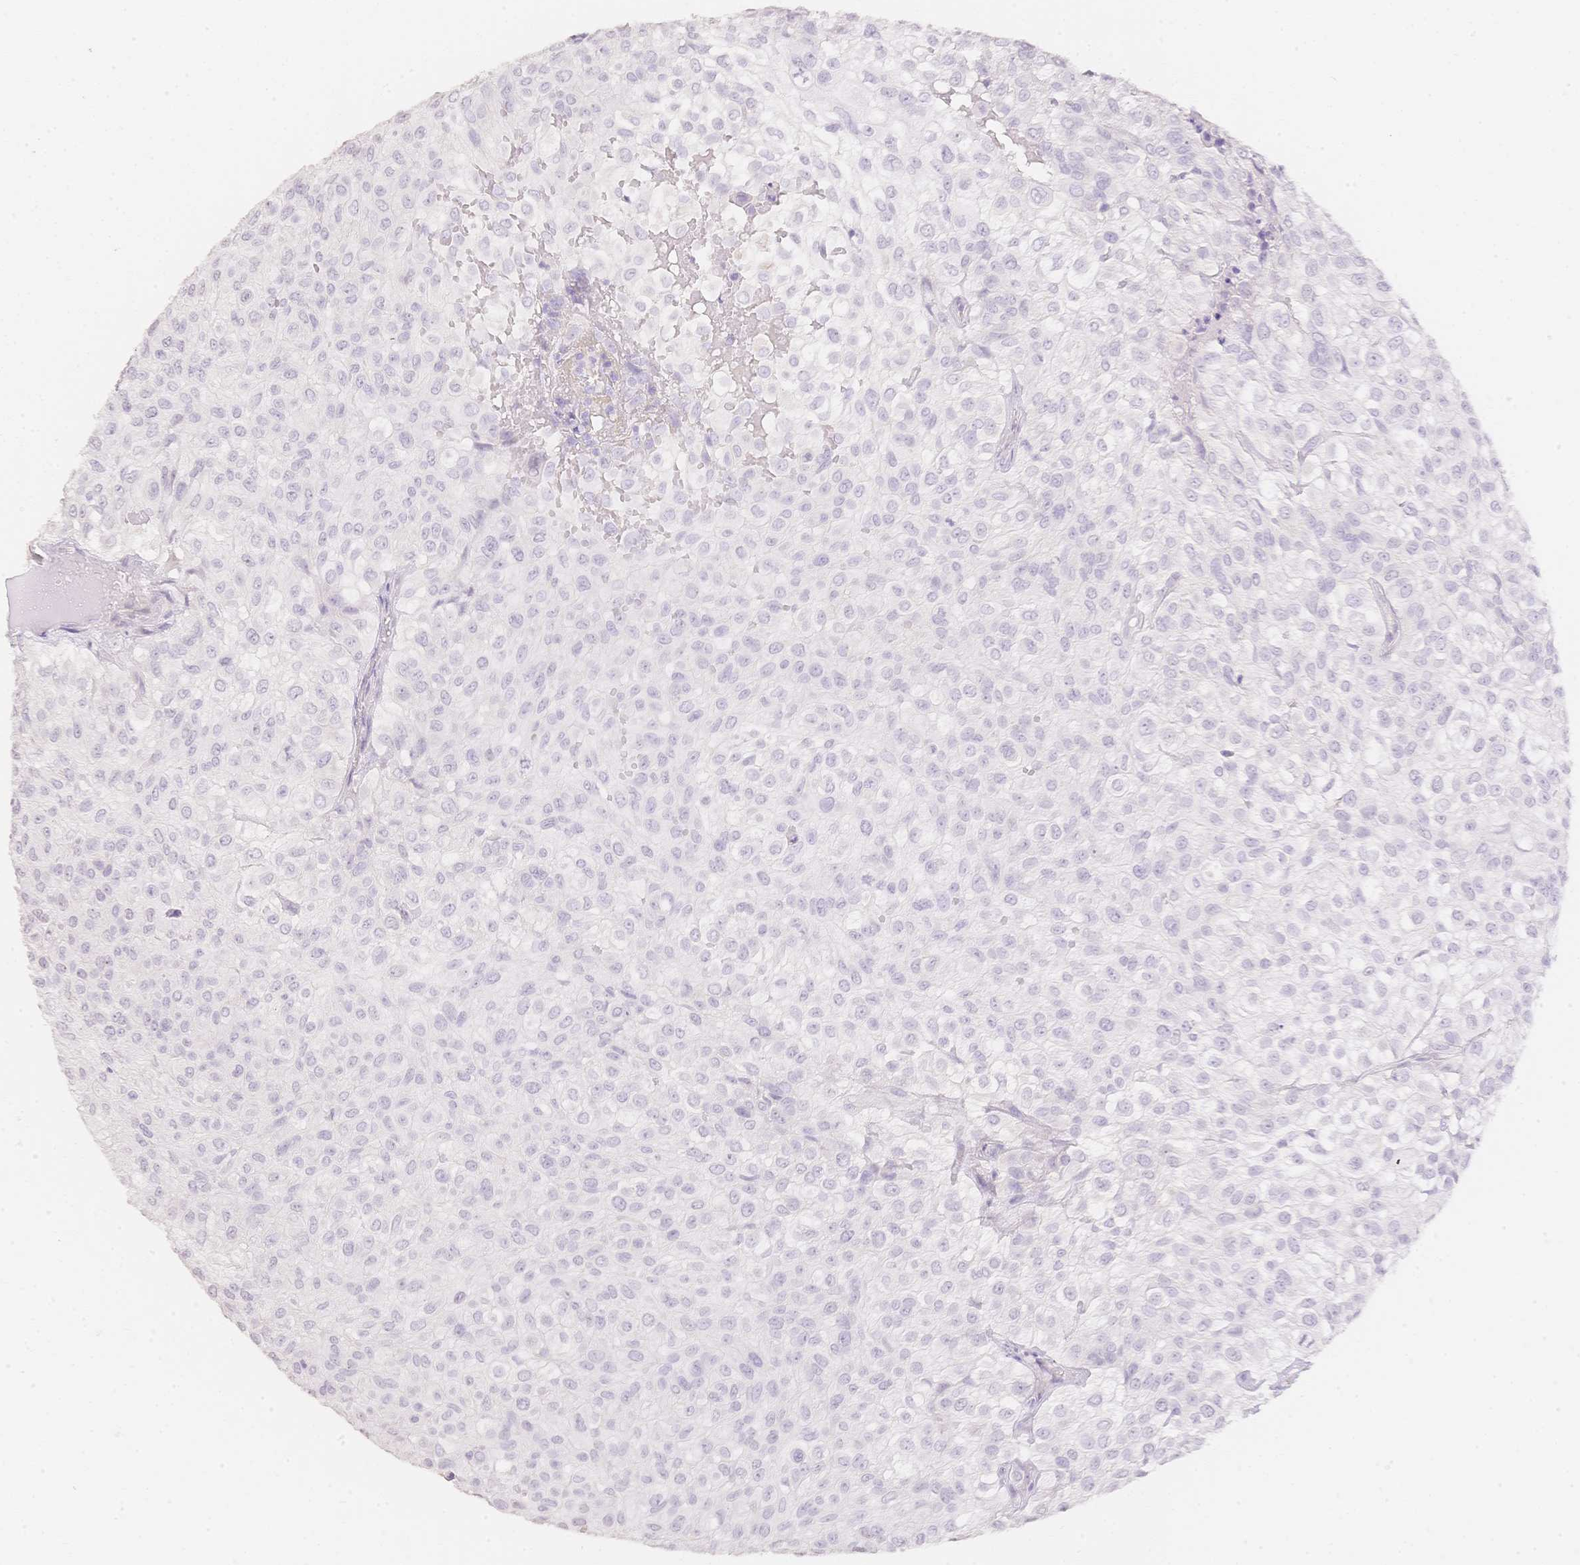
{"staining": {"intensity": "negative", "quantity": "none", "location": "none"}, "tissue": "urothelial cancer", "cell_type": "Tumor cells", "image_type": "cancer", "snomed": [{"axis": "morphology", "description": "Urothelial carcinoma, High grade"}, {"axis": "topography", "description": "Urinary bladder"}], "caption": "IHC of human urothelial cancer demonstrates no positivity in tumor cells.", "gene": "HCRTR2", "patient": {"sex": "male", "age": 56}}